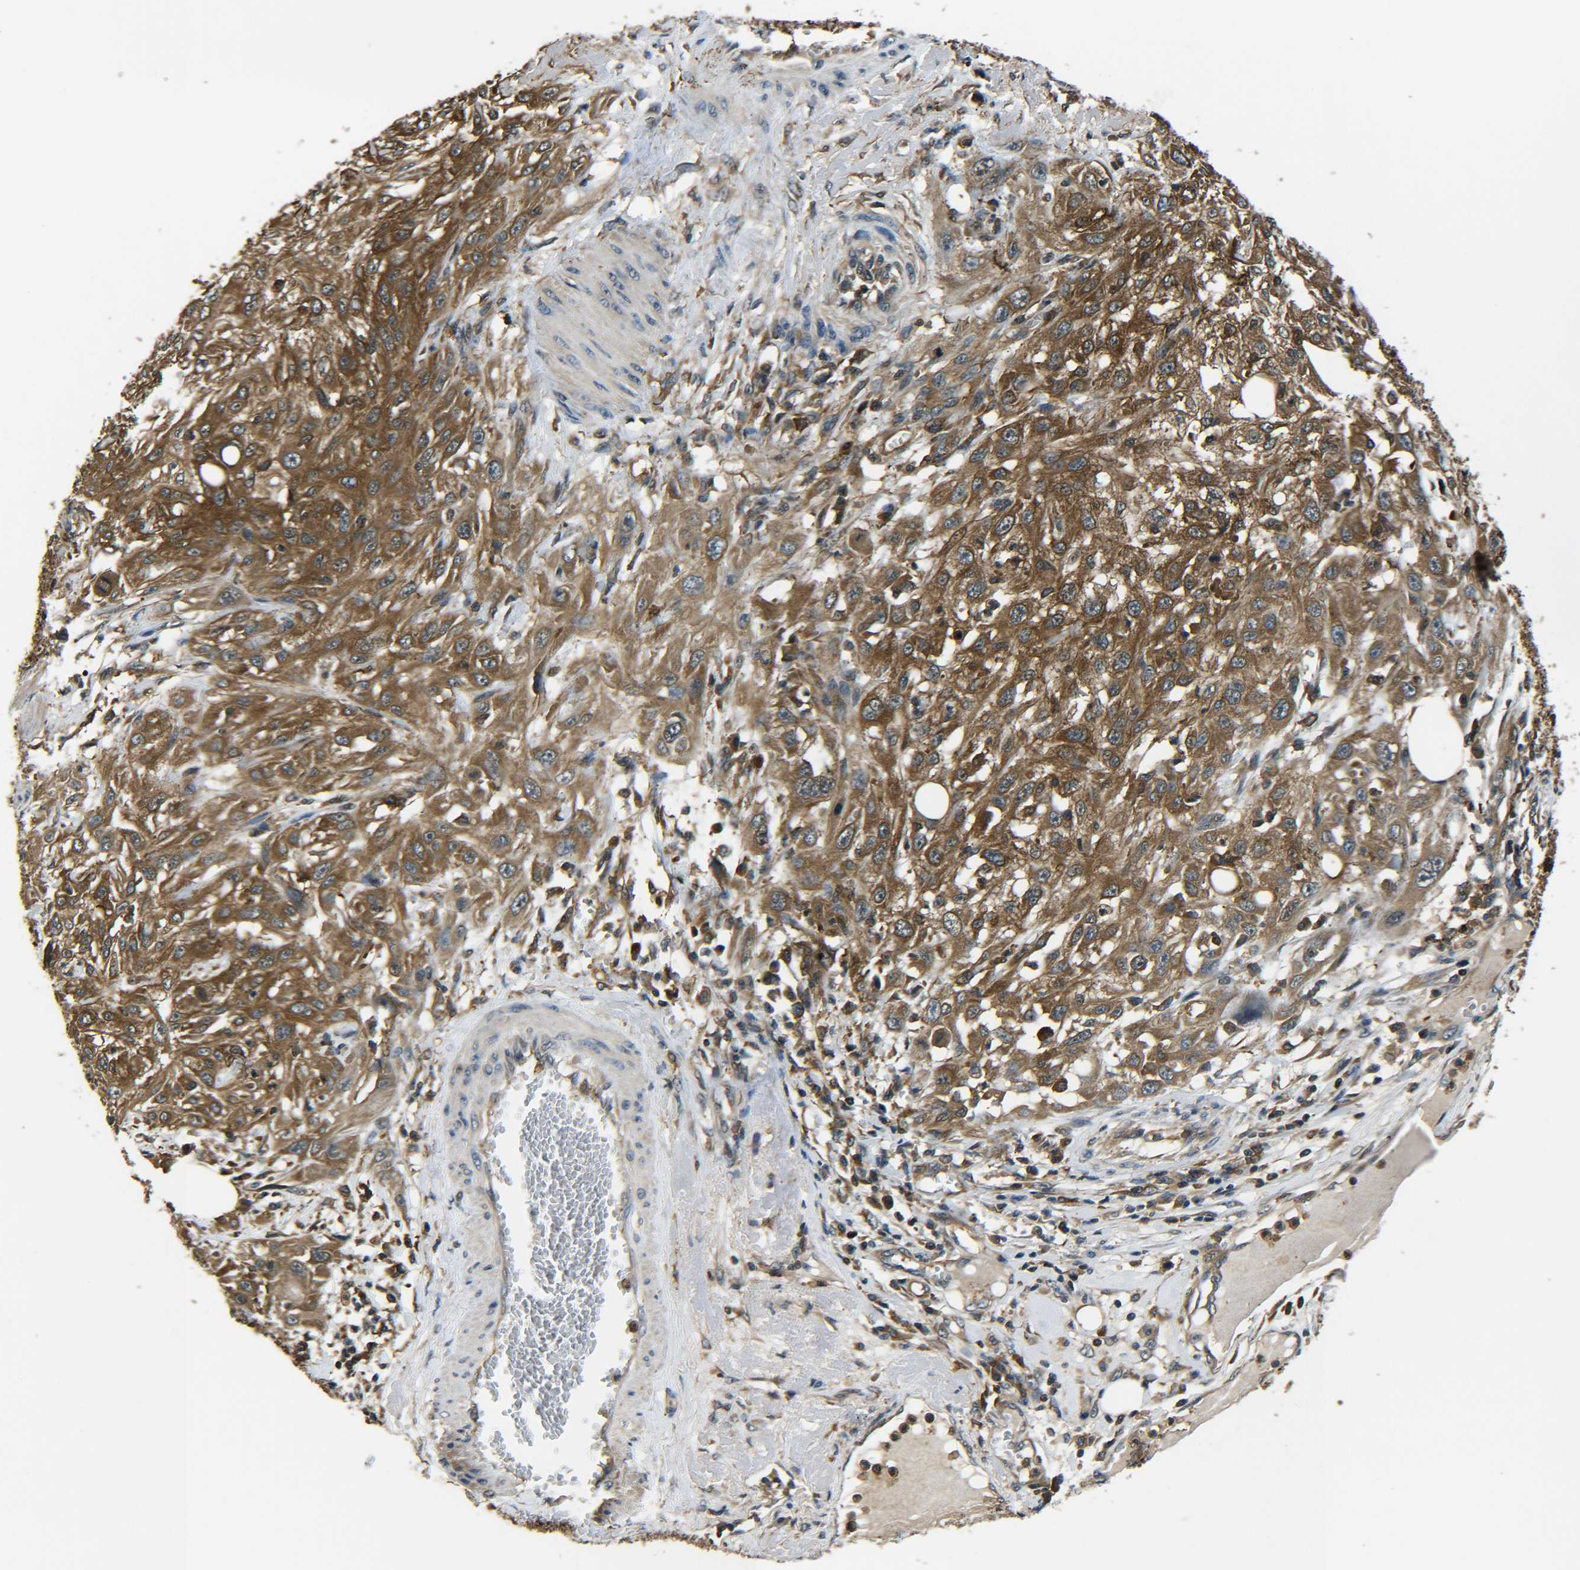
{"staining": {"intensity": "moderate", "quantity": ">75%", "location": "cytoplasmic/membranous"}, "tissue": "skin cancer", "cell_type": "Tumor cells", "image_type": "cancer", "snomed": [{"axis": "morphology", "description": "Squamous cell carcinoma, NOS"}, {"axis": "topography", "description": "Skin"}], "caption": "Protein staining reveals moderate cytoplasmic/membranous expression in about >75% of tumor cells in skin cancer.", "gene": "PREB", "patient": {"sex": "male", "age": 75}}